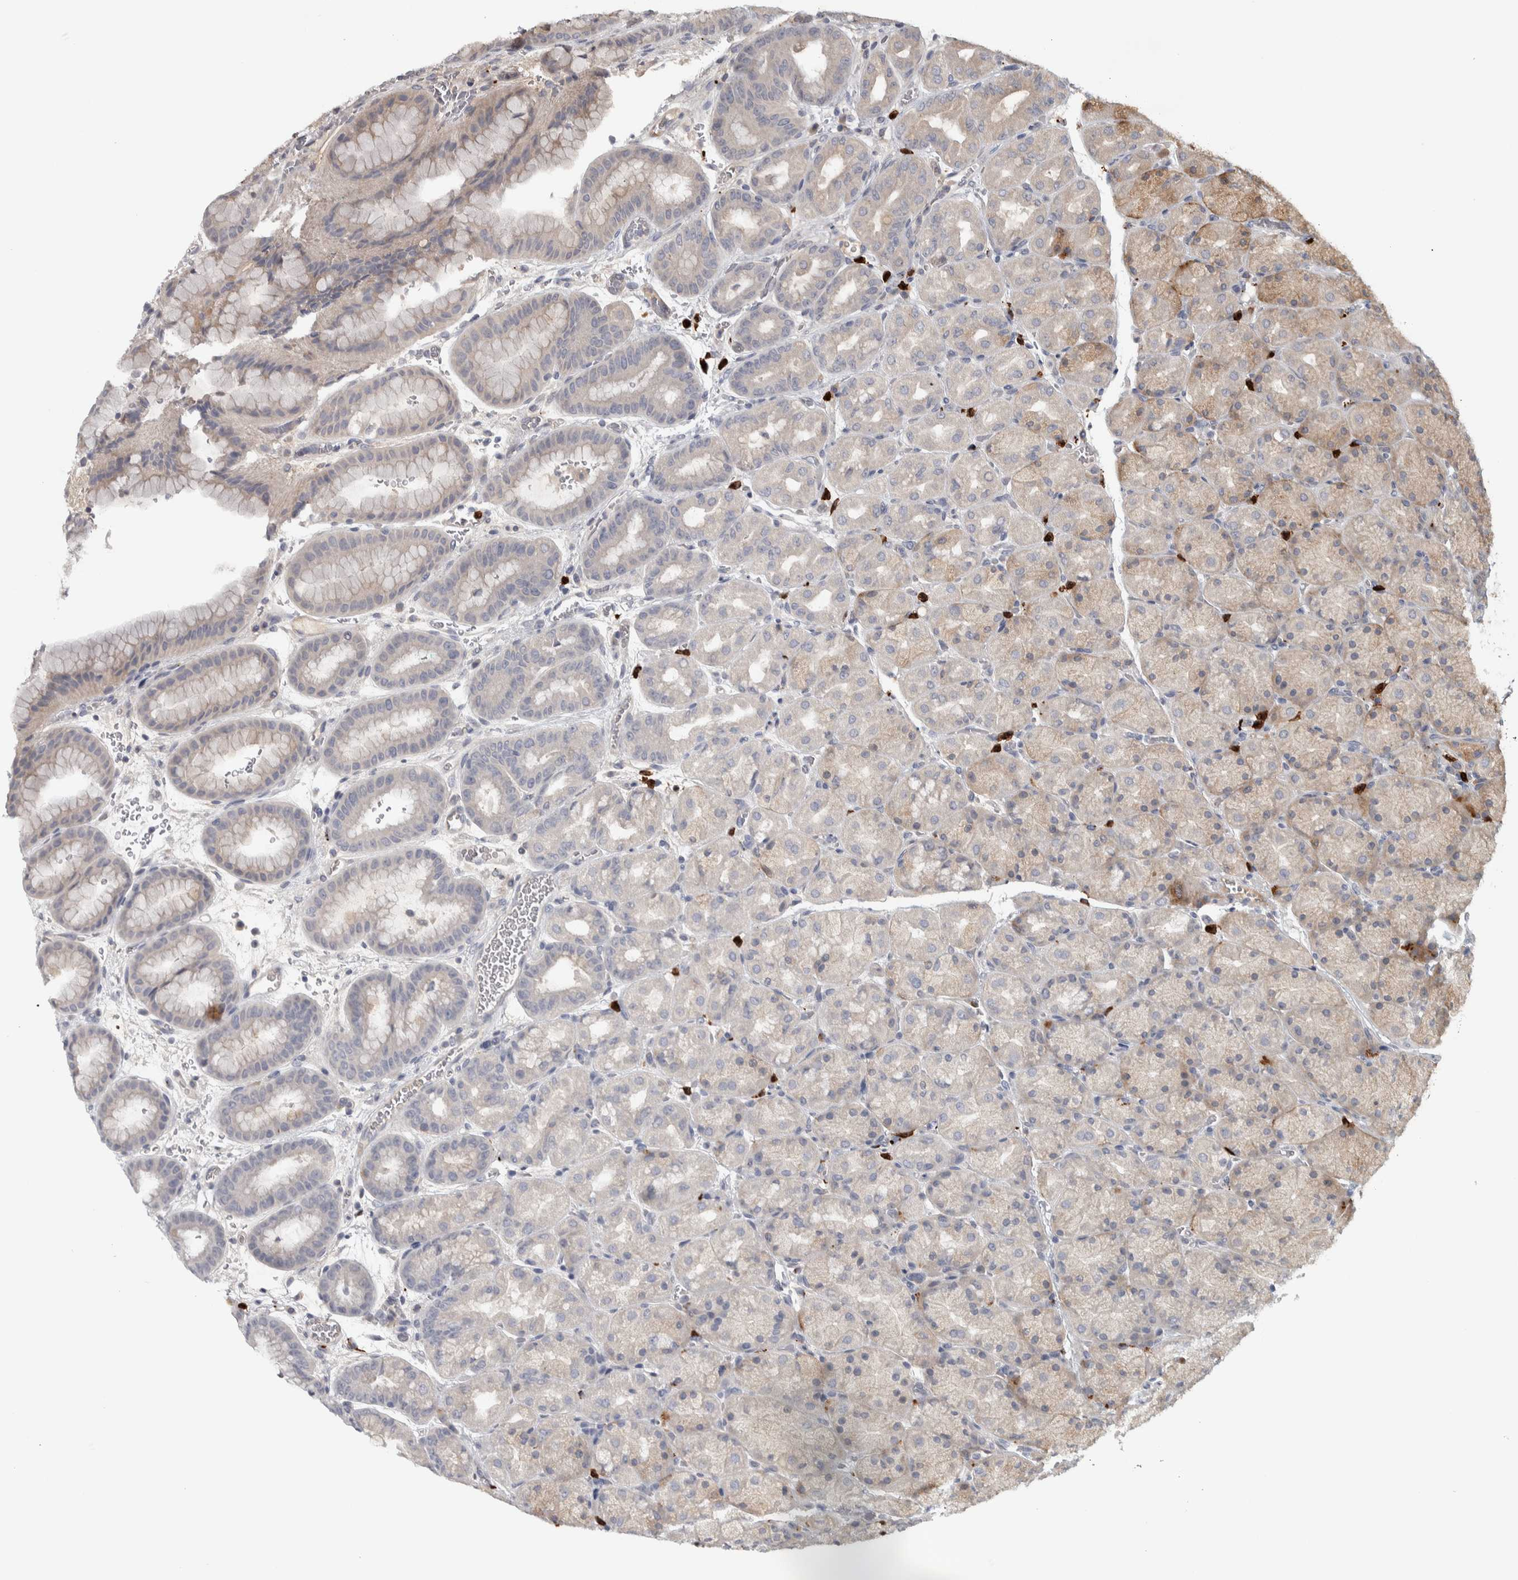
{"staining": {"intensity": "weak", "quantity": "25%-75%", "location": "cytoplasmic/membranous"}, "tissue": "stomach", "cell_type": "Glandular cells", "image_type": "normal", "snomed": [{"axis": "morphology", "description": "Normal tissue, NOS"}, {"axis": "morphology", "description": "Carcinoid, malignant, NOS"}, {"axis": "topography", "description": "Stomach, upper"}], "caption": "Immunohistochemistry (DAB (3,3'-diaminobenzidine)) staining of unremarkable stomach shows weak cytoplasmic/membranous protein staining in approximately 25%-75% of glandular cells.", "gene": "ADPRM", "patient": {"sex": "male", "age": 39}}